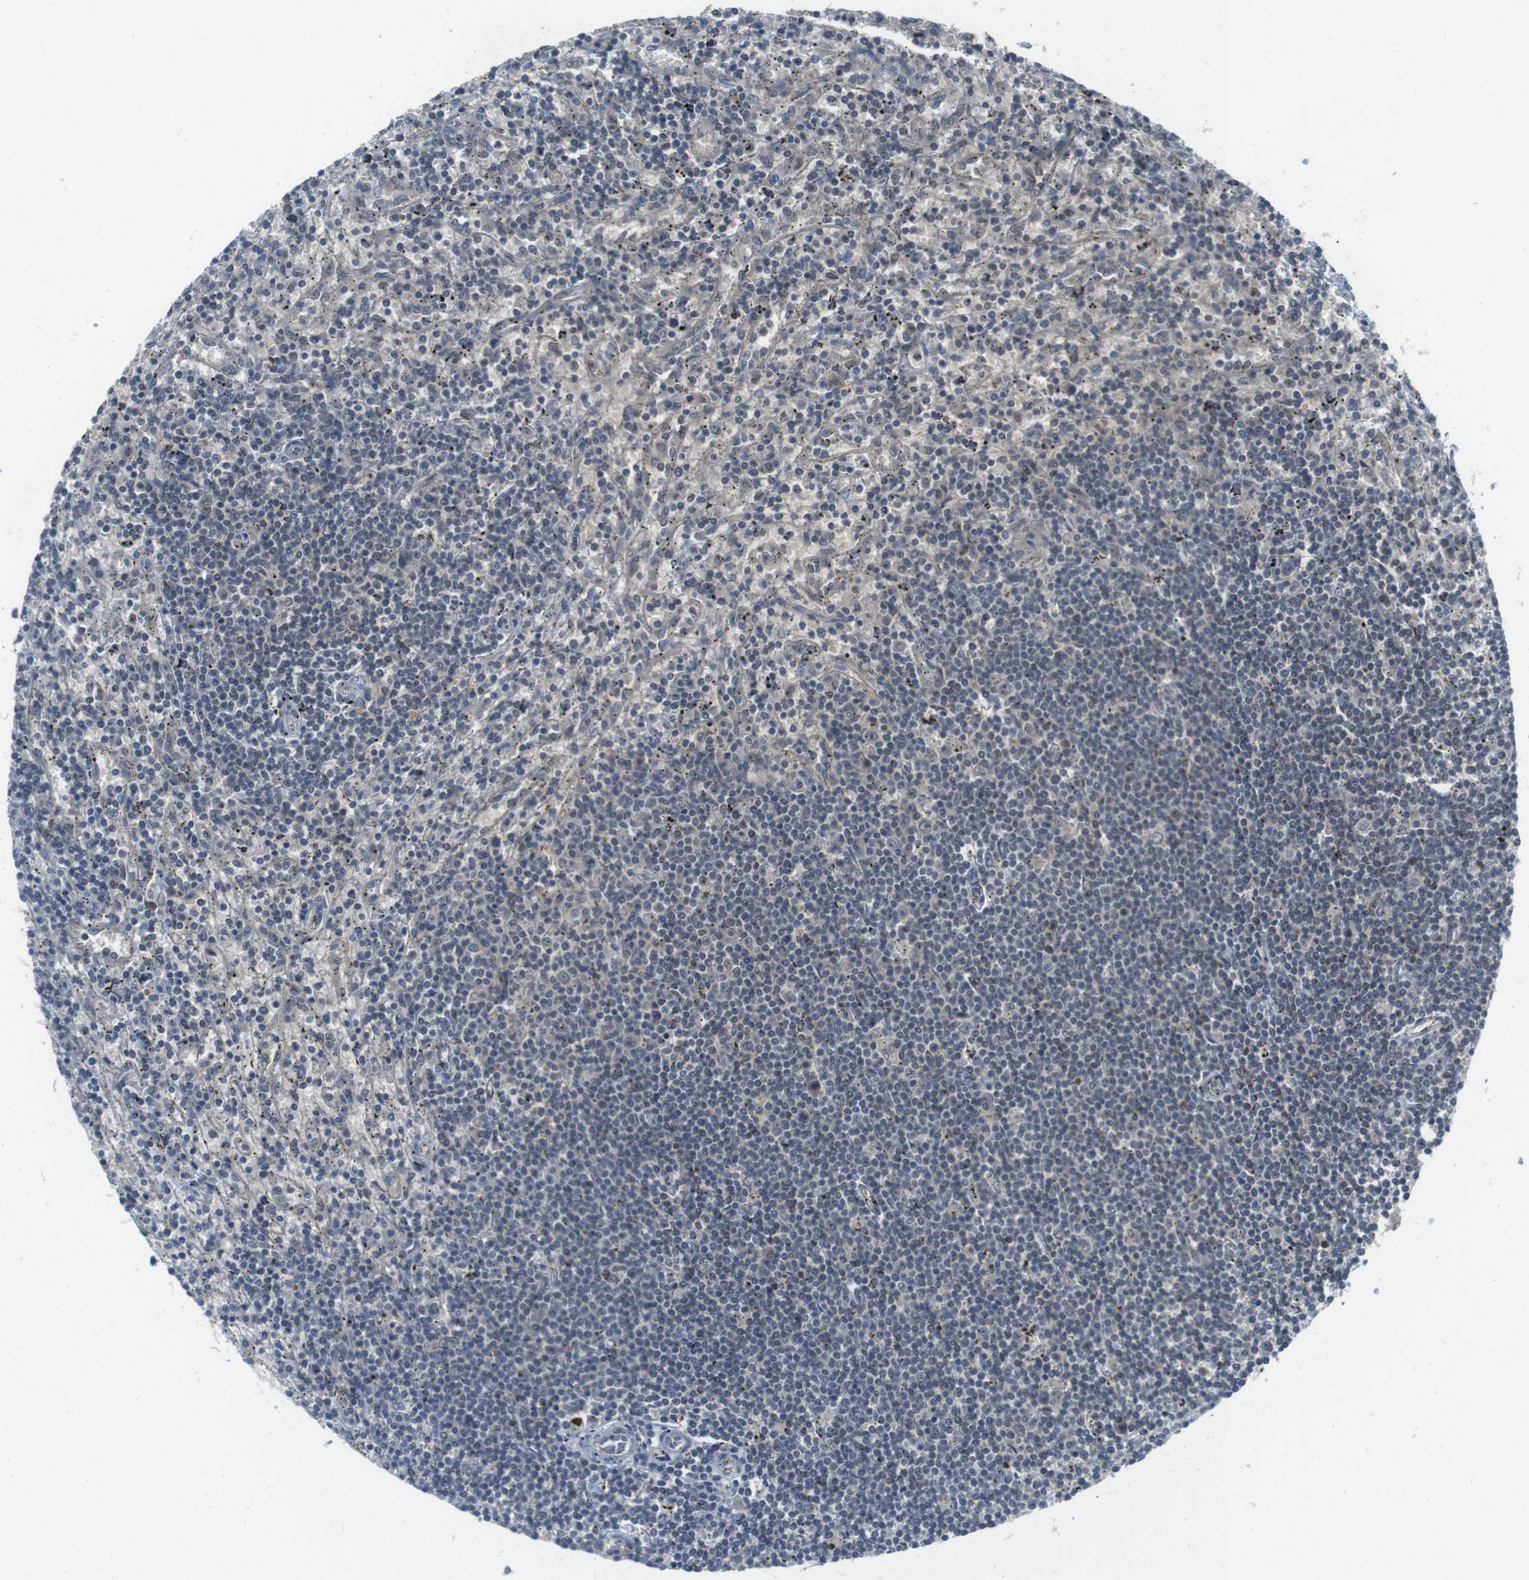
{"staining": {"intensity": "negative", "quantity": "none", "location": "none"}, "tissue": "lymphoma", "cell_type": "Tumor cells", "image_type": "cancer", "snomed": [{"axis": "morphology", "description": "Malignant lymphoma, non-Hodgkin's type, Low grade"}, {"axis": "topography", "description": "Spleen"}], "caption": "The immunohistochemistry (IHC) image has no significant positivity in tumor cells of lymphoma tissue.", "gene": "MAPKAPK5", "patient": {"sex": "male", "age": 76}}